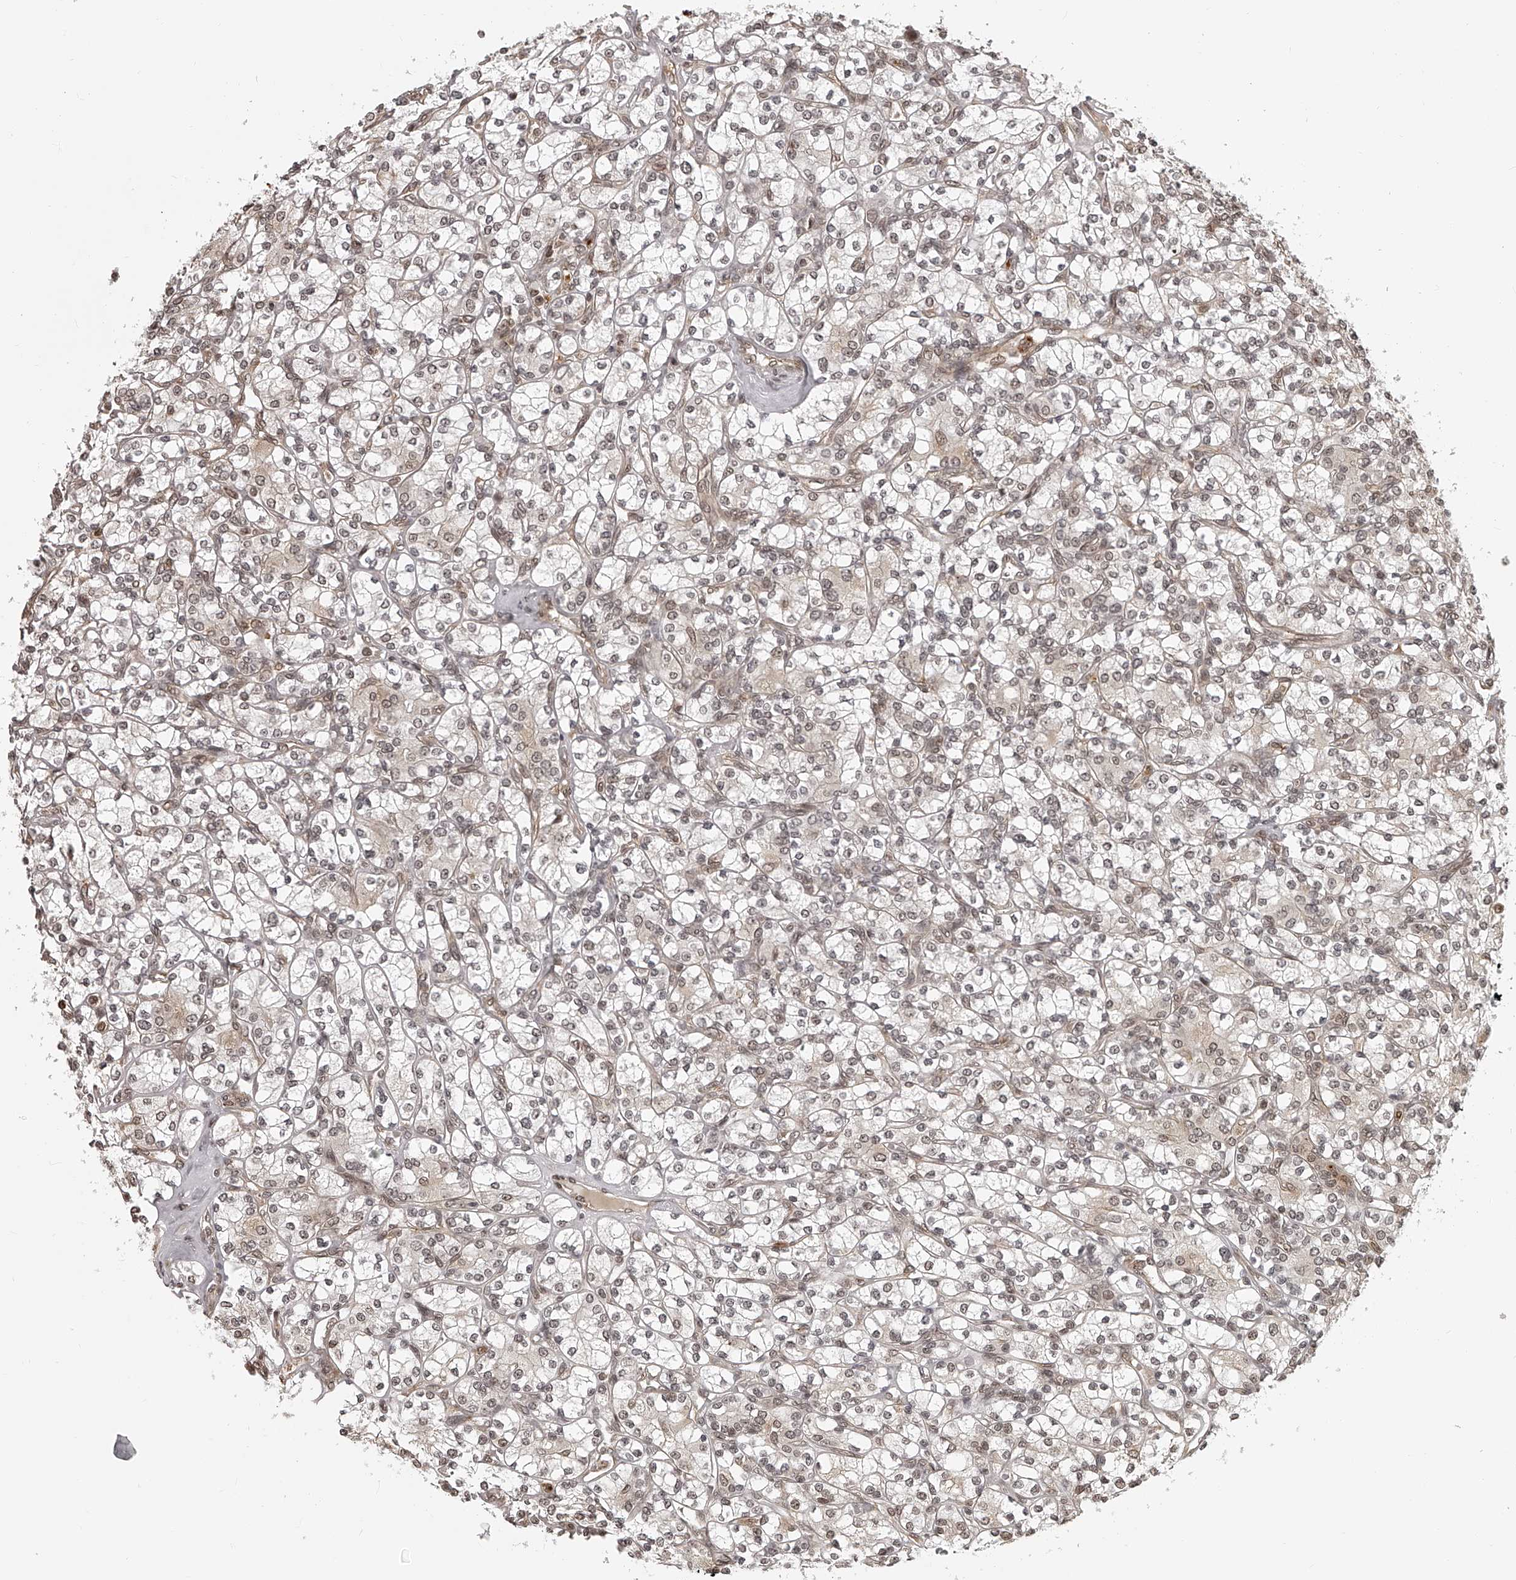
{"staining": {"intensity": "weak", "quantity": "<25%", "location": "cytoplasmic/membranous"}, "tissue": "renal cancer", "cell_type": "Tumor cells", "image_type": "cancer", "snomed": [{"axis": "morphology", "description": "Adenocarcinoma, NOS"}, {"axis": "topography", "description": "Kidney"}], "caption": "The image reveals no staining of tumor cells in renal cancer.", "gene": "ODF2L", "patient": {"sex": "male", "age": 77}}